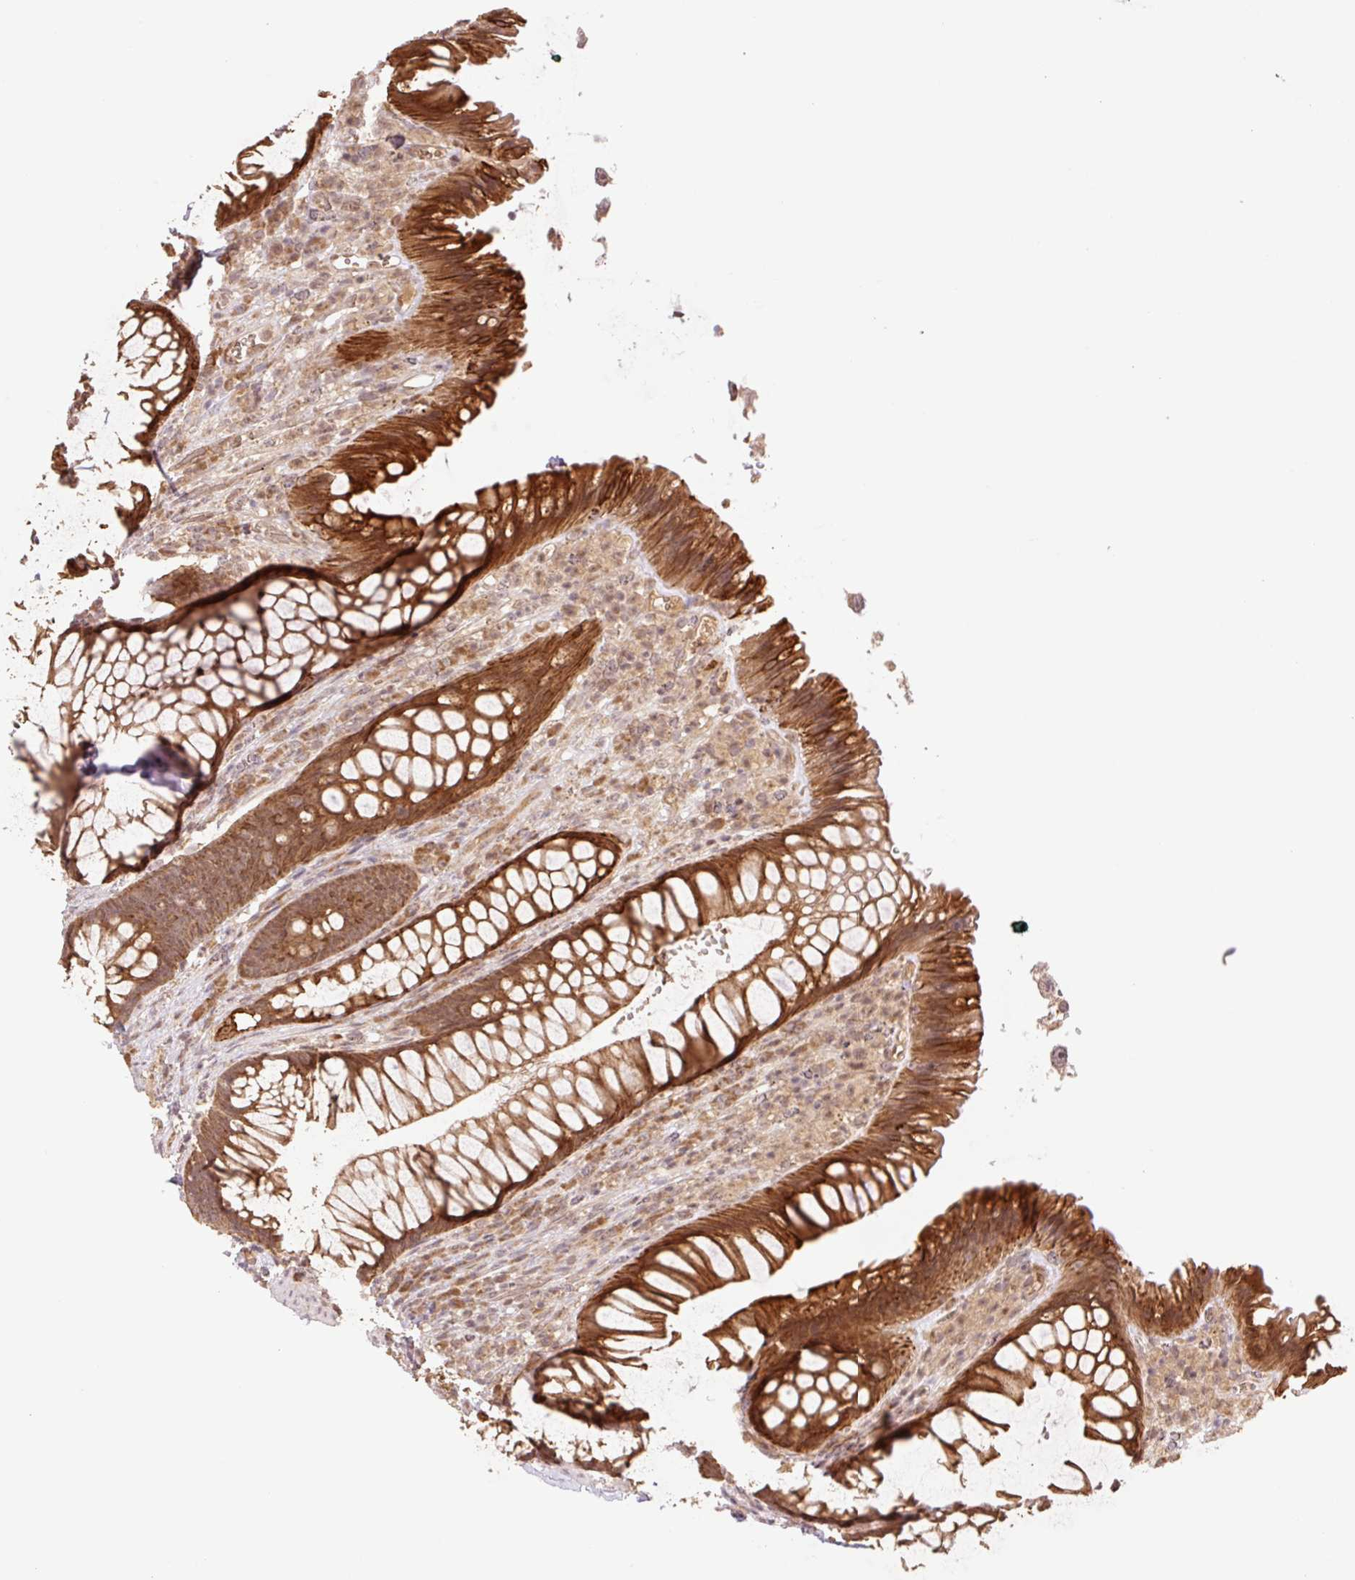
{"staining": {"intensity": "strong", "quantity": ">75%", "location": "cytoplasmic/membranous"}, "tissue": "rectum", "cell_type": "Glandular cells", "image_type": "normal", "snomed": [{"axis": "morphology", "description": "Normal tissue, NOS"}, {"axis": "topography", "description": "Rectum"}], "caption": "Glandular cells display high levels of strong cytoplasmic/membranous positivity in approximately >75% of cells in benign rectum.", "gene": "YJU2B", "patient": {"sex": "male", "age": 53}}